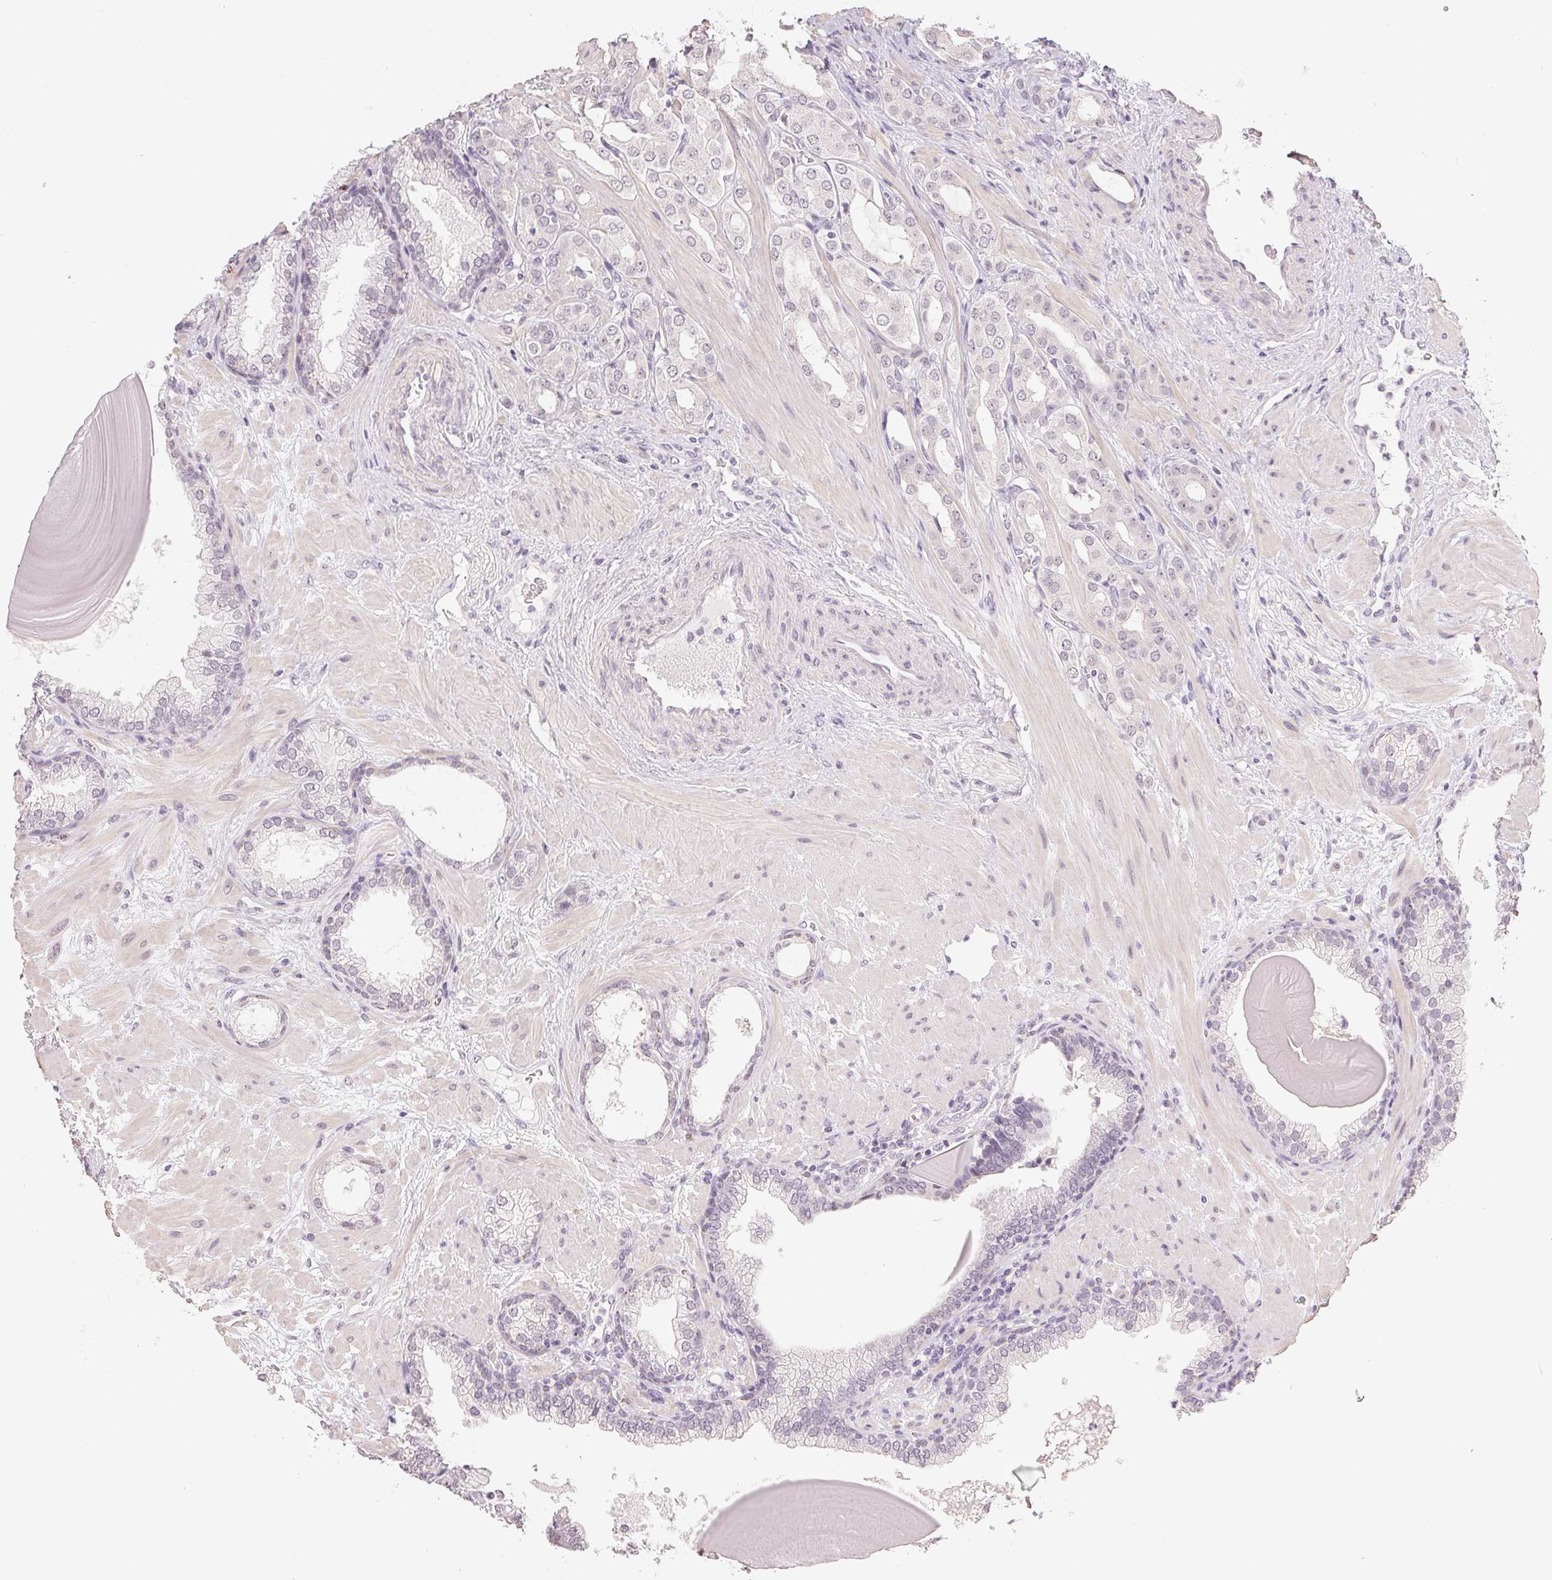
{"staining": {"intensity": "negative", "quantity": "none", "location": "none"}, "tissue": "prostate cancer", "cell_type": "Tumor cells", "image_type": "cancer", "snomed": [{"axis": "morphology", "description": "Adenocarcinoma, Low grade"}, {"axis": "topography", "description": "Prostate"}], "caption": "The IHC histopathology image has no significant positivity in tumor cells of prostate cancer tissue.", "gene": "TMEM174", "patient": {"sex": "male", "age": 57}}